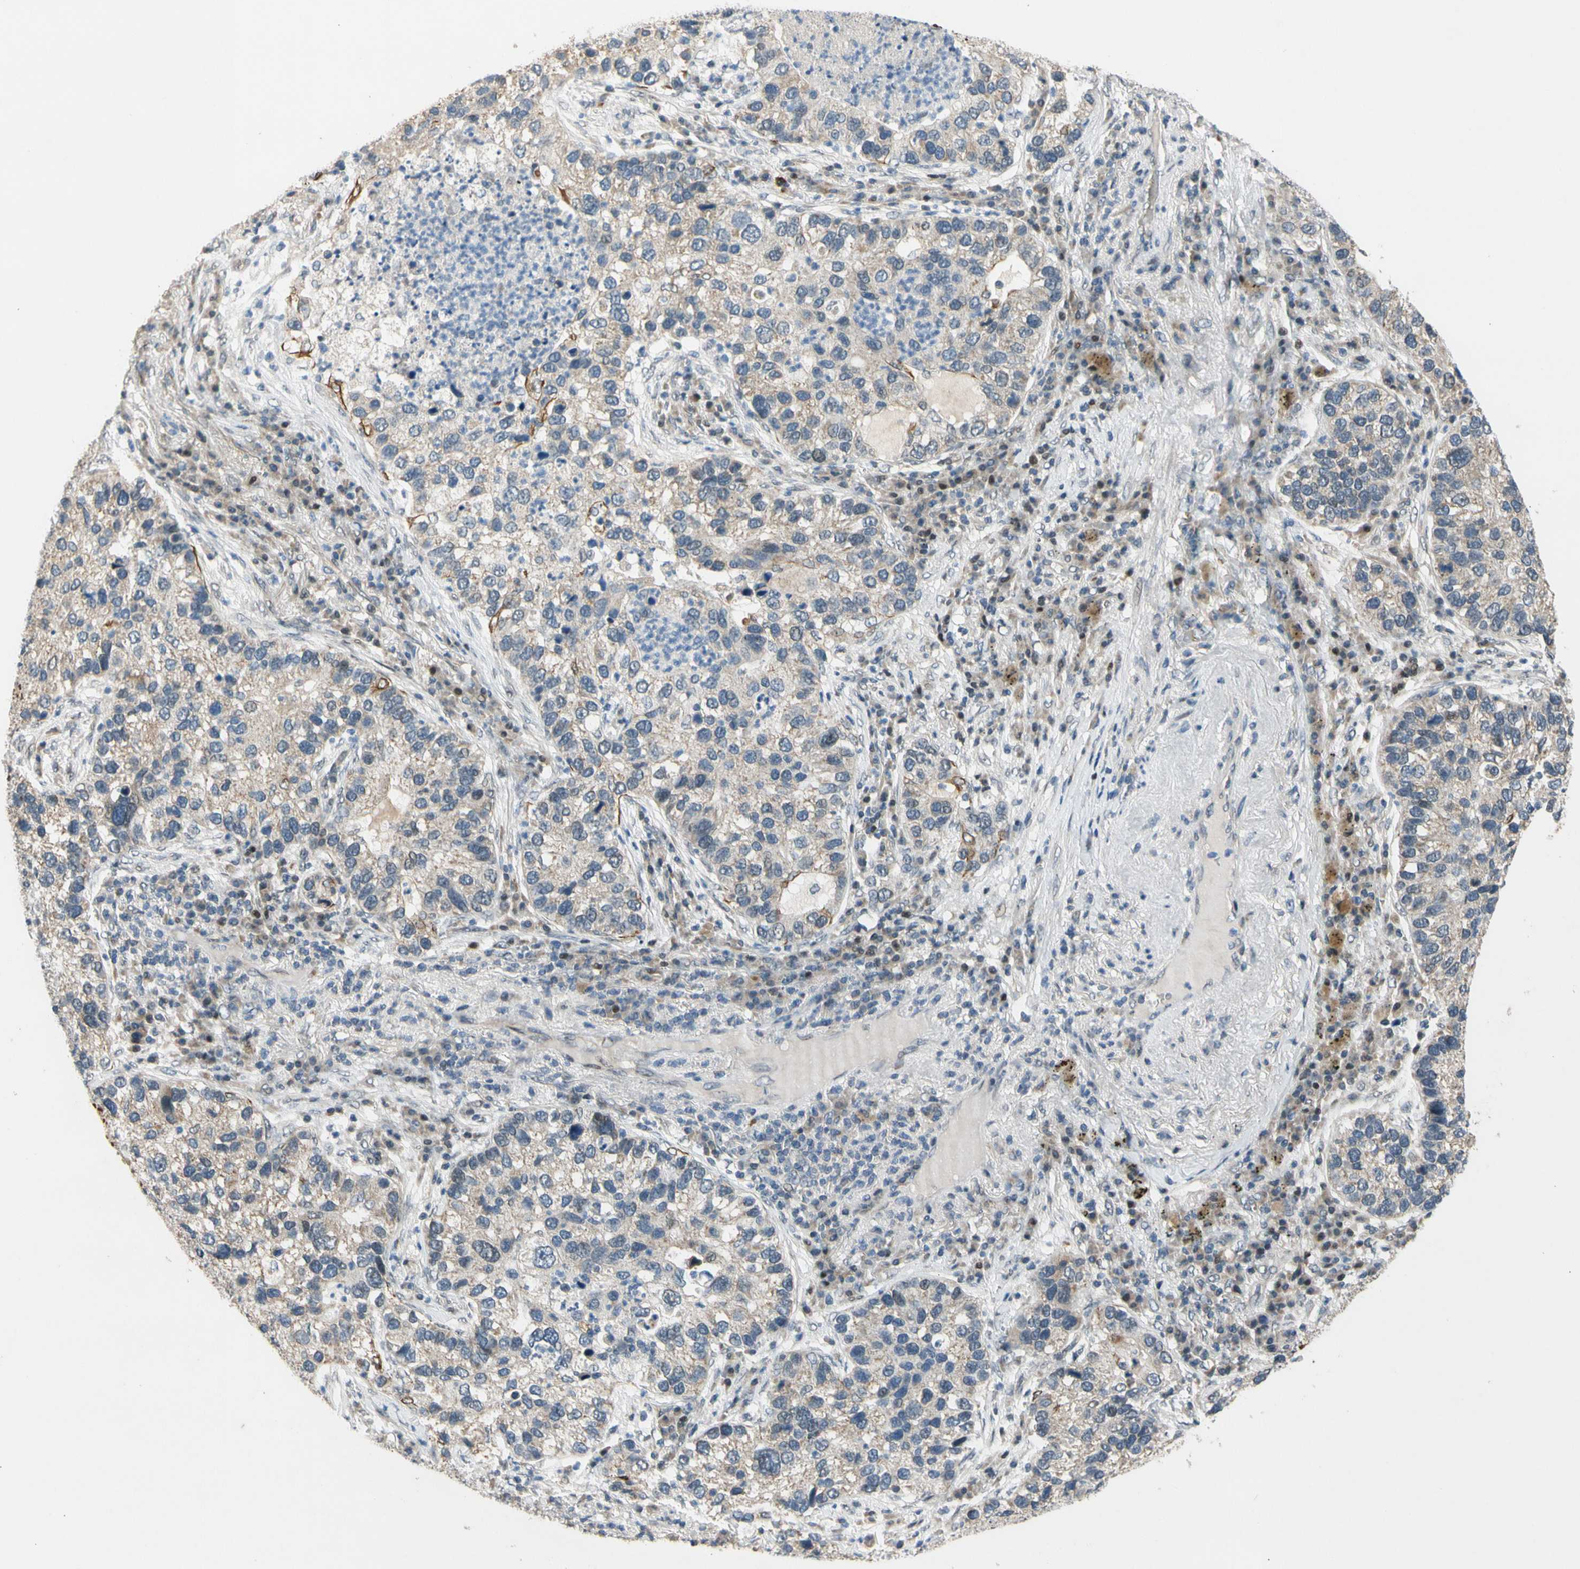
{"staining": {"intensity": "moderate", "quantity": "<25%", "location": "cytoplasmic/membranous,nuclear"}, "tissue": "lung cancer", "cell_type": "Tumor cells", "image_type": "cancer", "snomed": [{"axis": "morphology", "description": "Normal tissue, NOS"}, {"axis": "morphology", "description": "Adenocarcinoma, NOS"}, {"axis": "topography", "description": "Bronchus"}, {"axis": "topography", "description": "Lung"}], "caption": "An immunohistochemistry (IHC) image of tumor tissue is shown. Protein staining in brown highlights moderate cytoplasmic/membranous and nuclear positivity in lung cancer within tumor cells.", "gene": "ZNF184", "patient": {"sex": "male", "age": 54}}